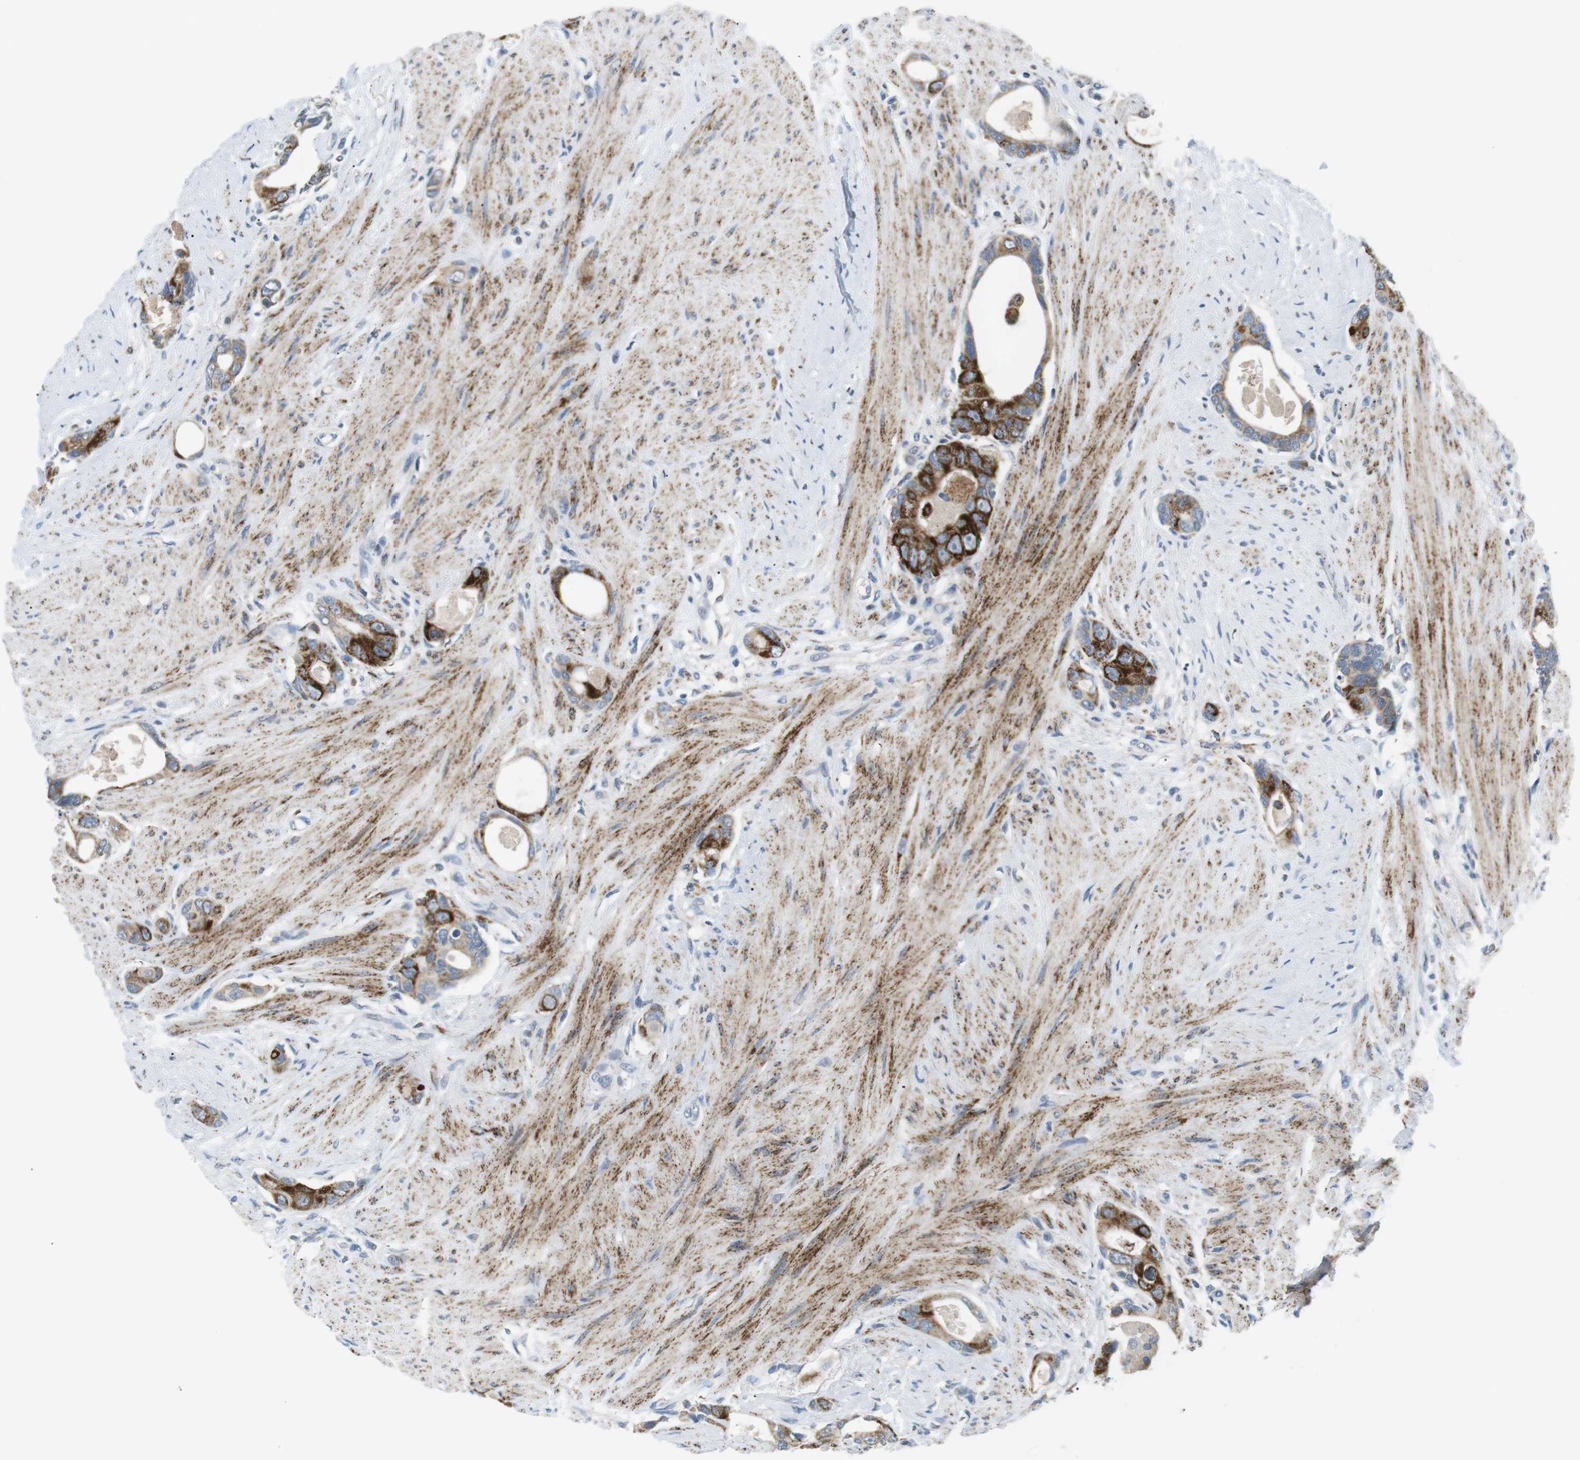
{"staining": {"intensity": "strong", "quantity": "25%-75%", "location": "cytoplasmic/membranous"}, "tissue": "colorectal cancer", "cell_type": "Tumor cells", "image_type": "cancer", "snomed": [{"axis": "morphology", "description": "Adenocarcinoma, NOS"}, {"axis": "topography", "description": "Rectum"}], "caption": "High-magnification brightfield microscopy of adenocarcinoma (colorectal) stained with DAB (brown) and counterstained with hematoxylin (blue). tumor cells exhibit strong cytoplasmic/membranous expression is present in about25%-75% of cells. (Brightfield microscopy of DAB IHC at high magnification).", "gene": "CD300E", "patient": {"sex": "male", "age": 51}}